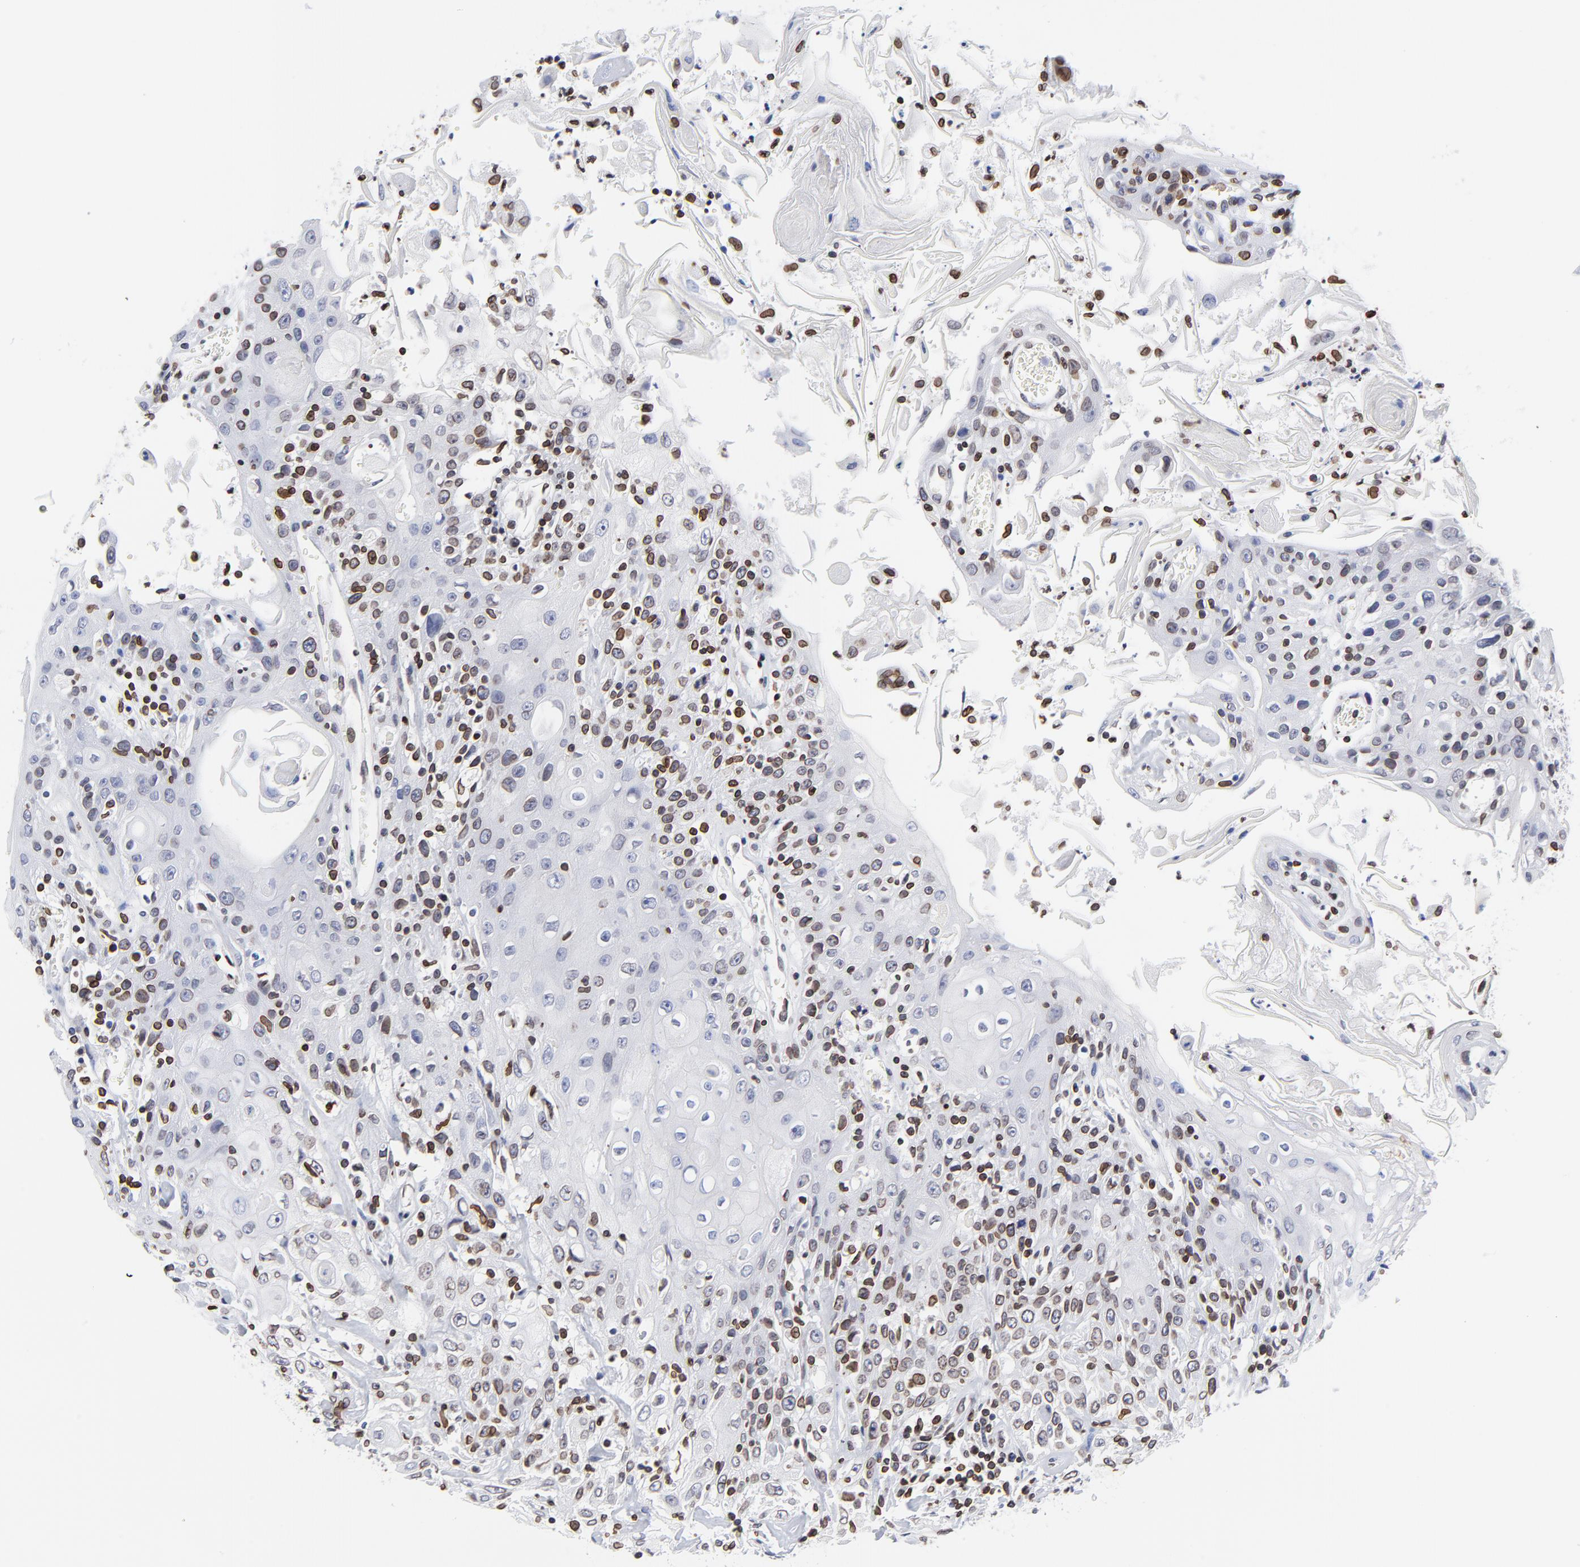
{"staining": {"intensity": "moderate", "quantity": "25%-75%", "location": "cytoplasmic/membranous,nuclear"}, "tissue": "head and neck cancer", "cell_type": "Tumor cells", "image_type": "cancer", "snomed": [{"axis": "morphology", "description": "Squamous cell carcinoma, NOS"}, {"axis": "topography", "description": "Oral tissue"}, {"axis": "topography", "description": "Head-Neck"}], "caption": "A brown stain highlights moderate cytoplasmic/membranous and nuclear expression of a protein in human head and neck cancer tumor cells.", "gene": "THAP7", "patient": {"sex": "female", "age": 76}}